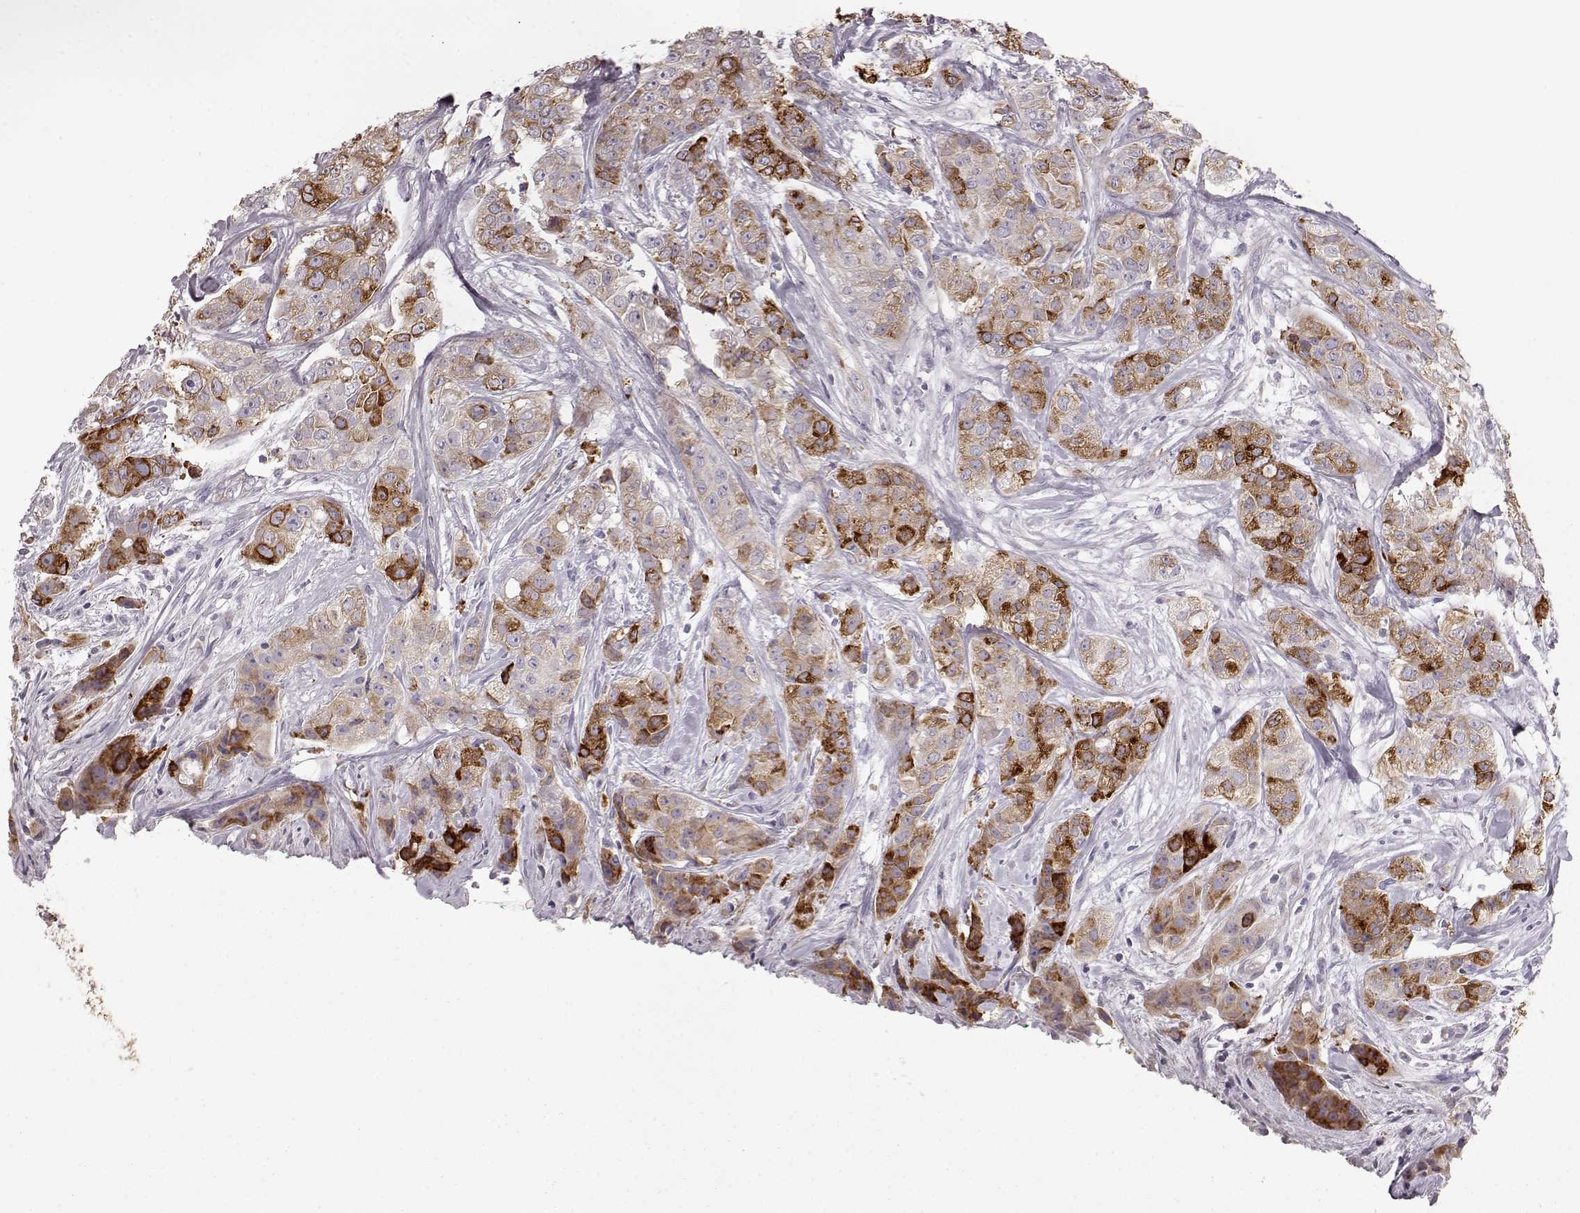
{"staining": {"intensity": "strong", "quantity": "<25%", "location": "cytoplasmic/membranous"}, "tissue": "breast cancer", "cell_type": "Tumor cells", "image_type": "cancer", "snomed": [{"axis": "morphology", "description": "Duct carcinoma"}, {"axis": "topography", "description": "Breast"}], "caption": "A photomicrograph showing strong cytoplasmic/membranous expression in approximately <25% of tumor cells in breast cancer, as visualized by brown immunohistochemical staining.", "gene": "ELOVL5", "patient": {"sex": "female", "age": 43}}